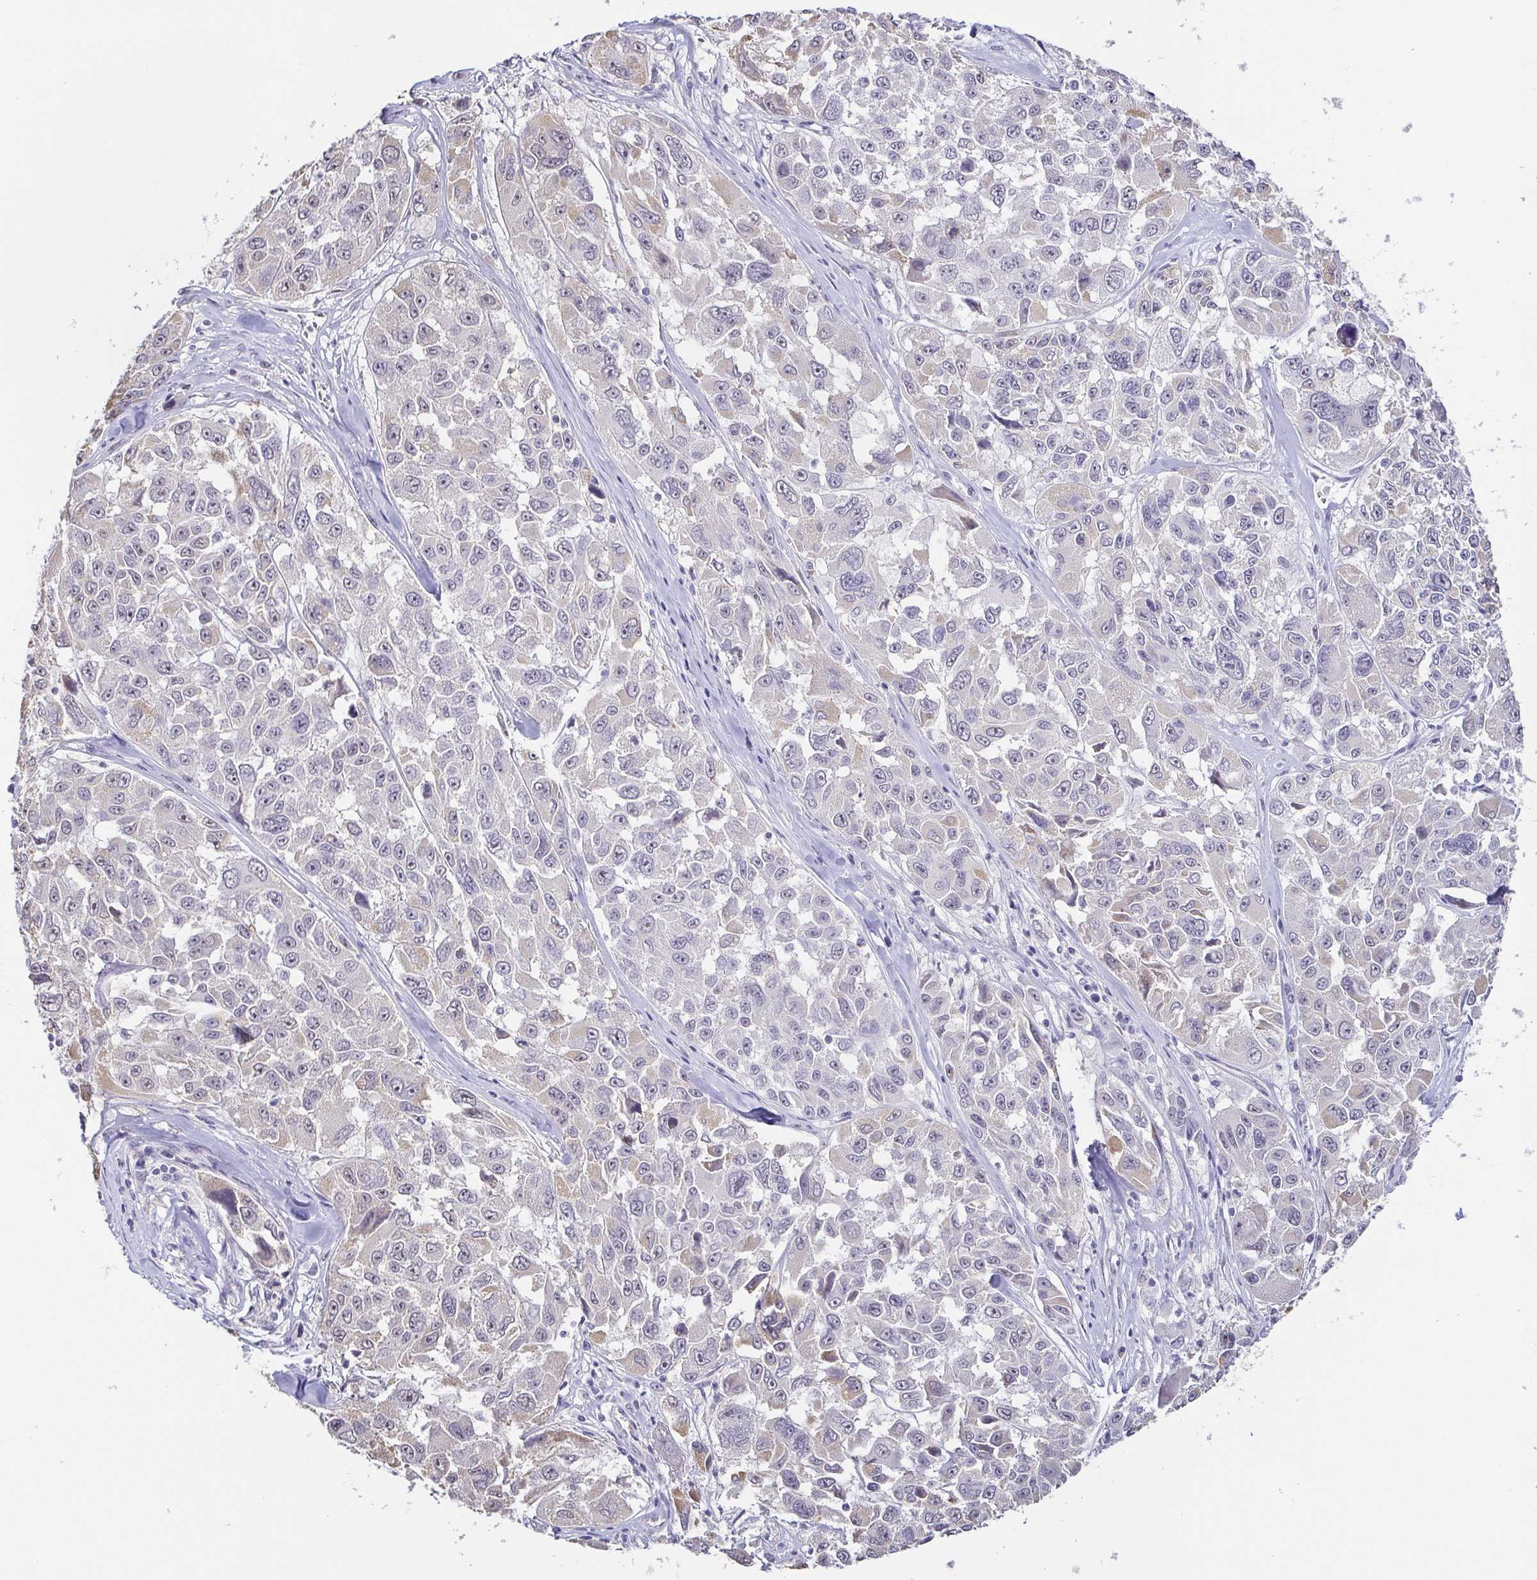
{"staining": {"intensity": "negative", "quantity": "none", "location": "none"}, "tissue": "melanoma", "cell_type": "Tumor cells", "image_type": "cancer", "snomed": [{"axis": "morphology", "description": "Malignant melanoma, NOS"}, {"axis": "topography", "description": "Skin"}], "caption": "There is no significant positivity in tumor cells of melanoma.", "gene": "NEFH", "patient": {"sex": "female", "age": 66}}